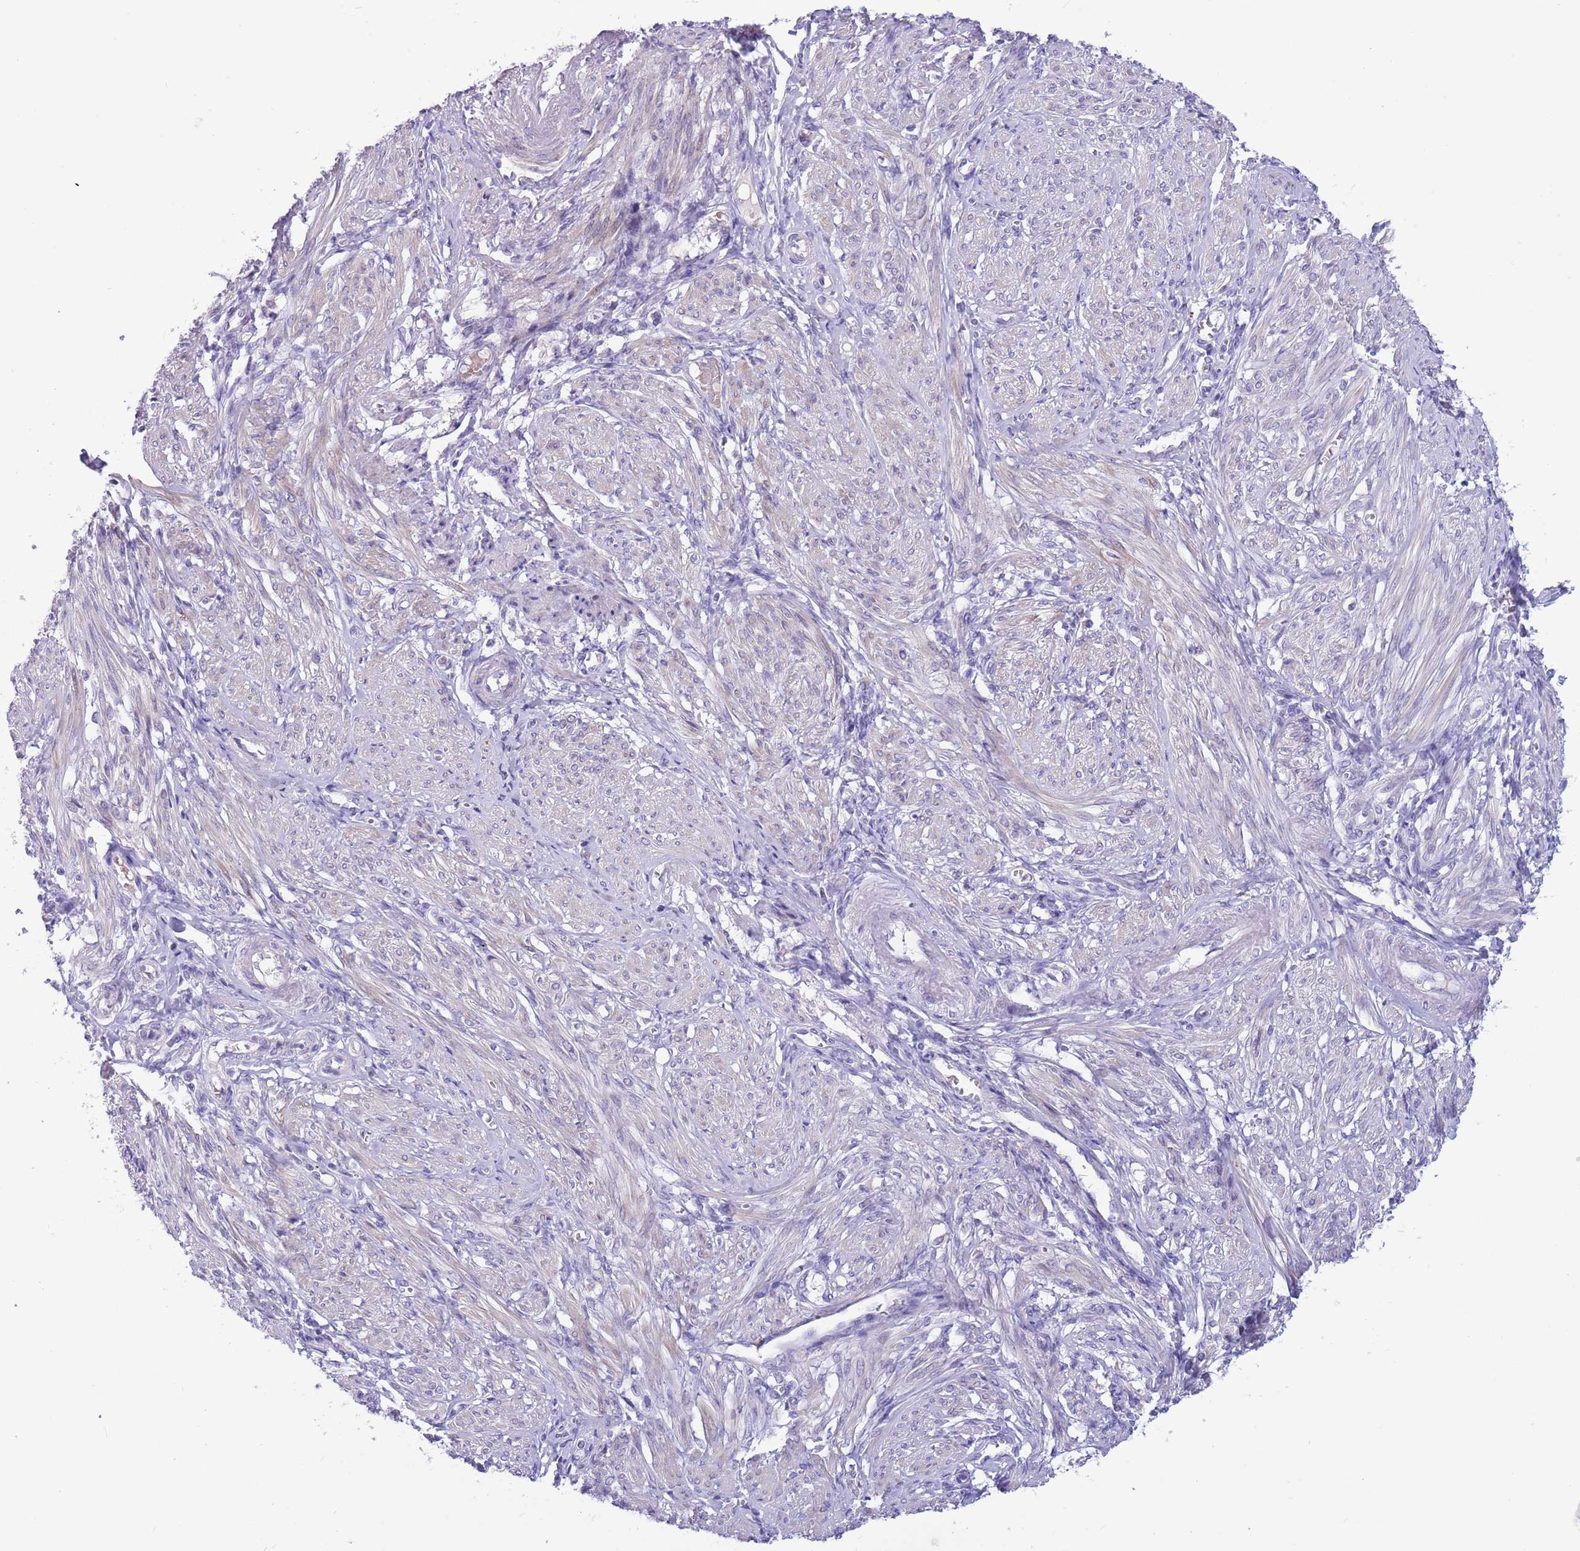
{"staining": {"intensity": "negative", "quantity": "none", "location": "none"}, "tissue": "smooth muscle", "cell_type": "Smooth muscle cells", "image_type": "normal", "snomed": [{"axis": "morphology", "description": "Normal tissue, NOS"}, {"axis": "topography", "description": "Smooth muscle"}], "caption": "This is an IHC photomicrograph of normal smooth muscle. There is no staining in smooth muscle cells.", "gene": "DDHD1", "patient": {"sex": "female", "age": 39}}